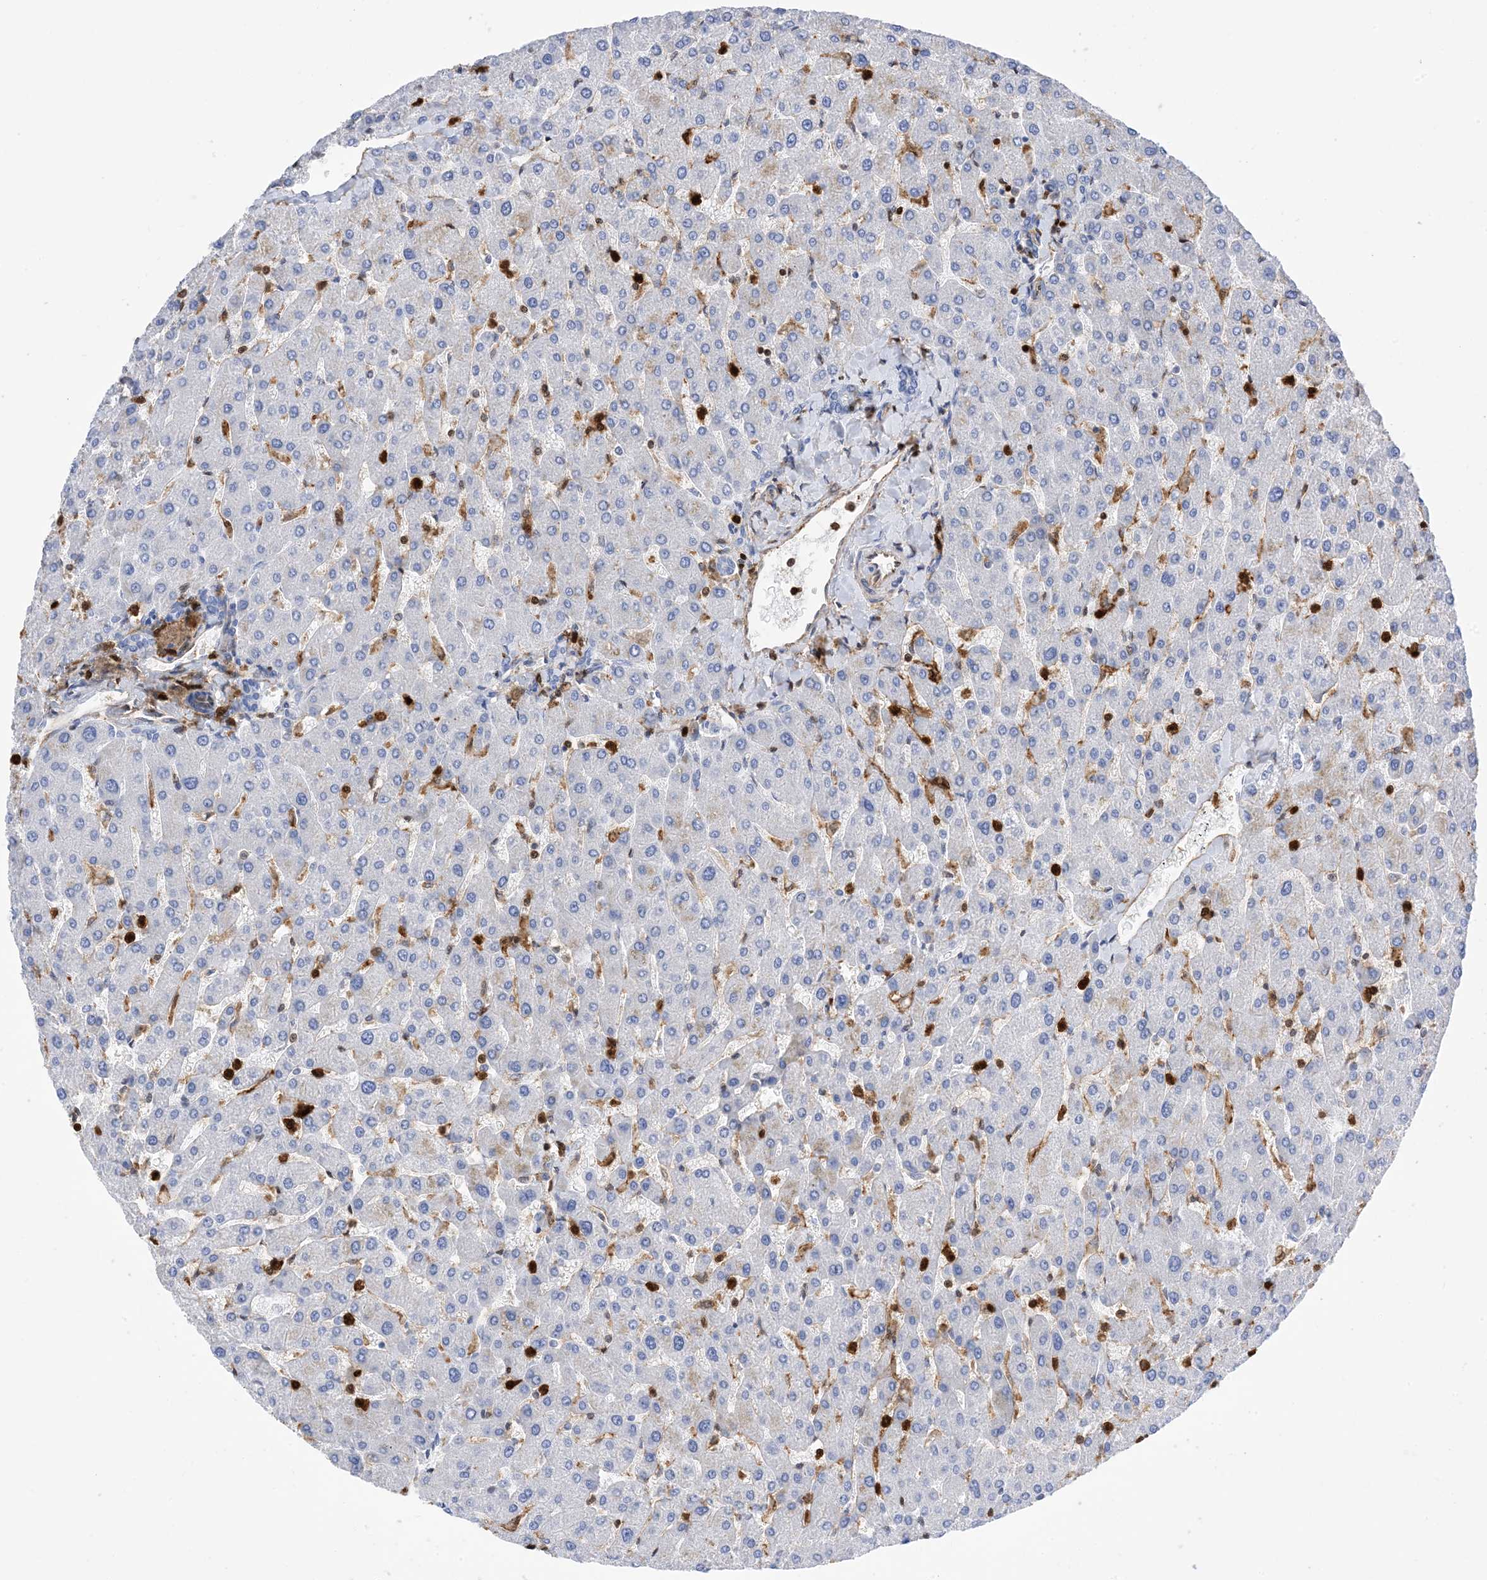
{"staining": {"intensity": "negative", "quantity": "none", "location": "none"}, "tissue": "liver", "cell_type": "Cholangiocytes", "image_type": "normal", "snomed": [{"axis": "morphology", "description": "Normal tissue, NOS"}, {"axis": "topography", "description": "Liver"}], "caption": "IHC image of benign liver: liver stained with DAB (3,3'-diaminobenzidine) displays no significant protein staining in cholangiocytes.", "gene": "ANXA1", "patient": {"sex": "male", "age": 55}}